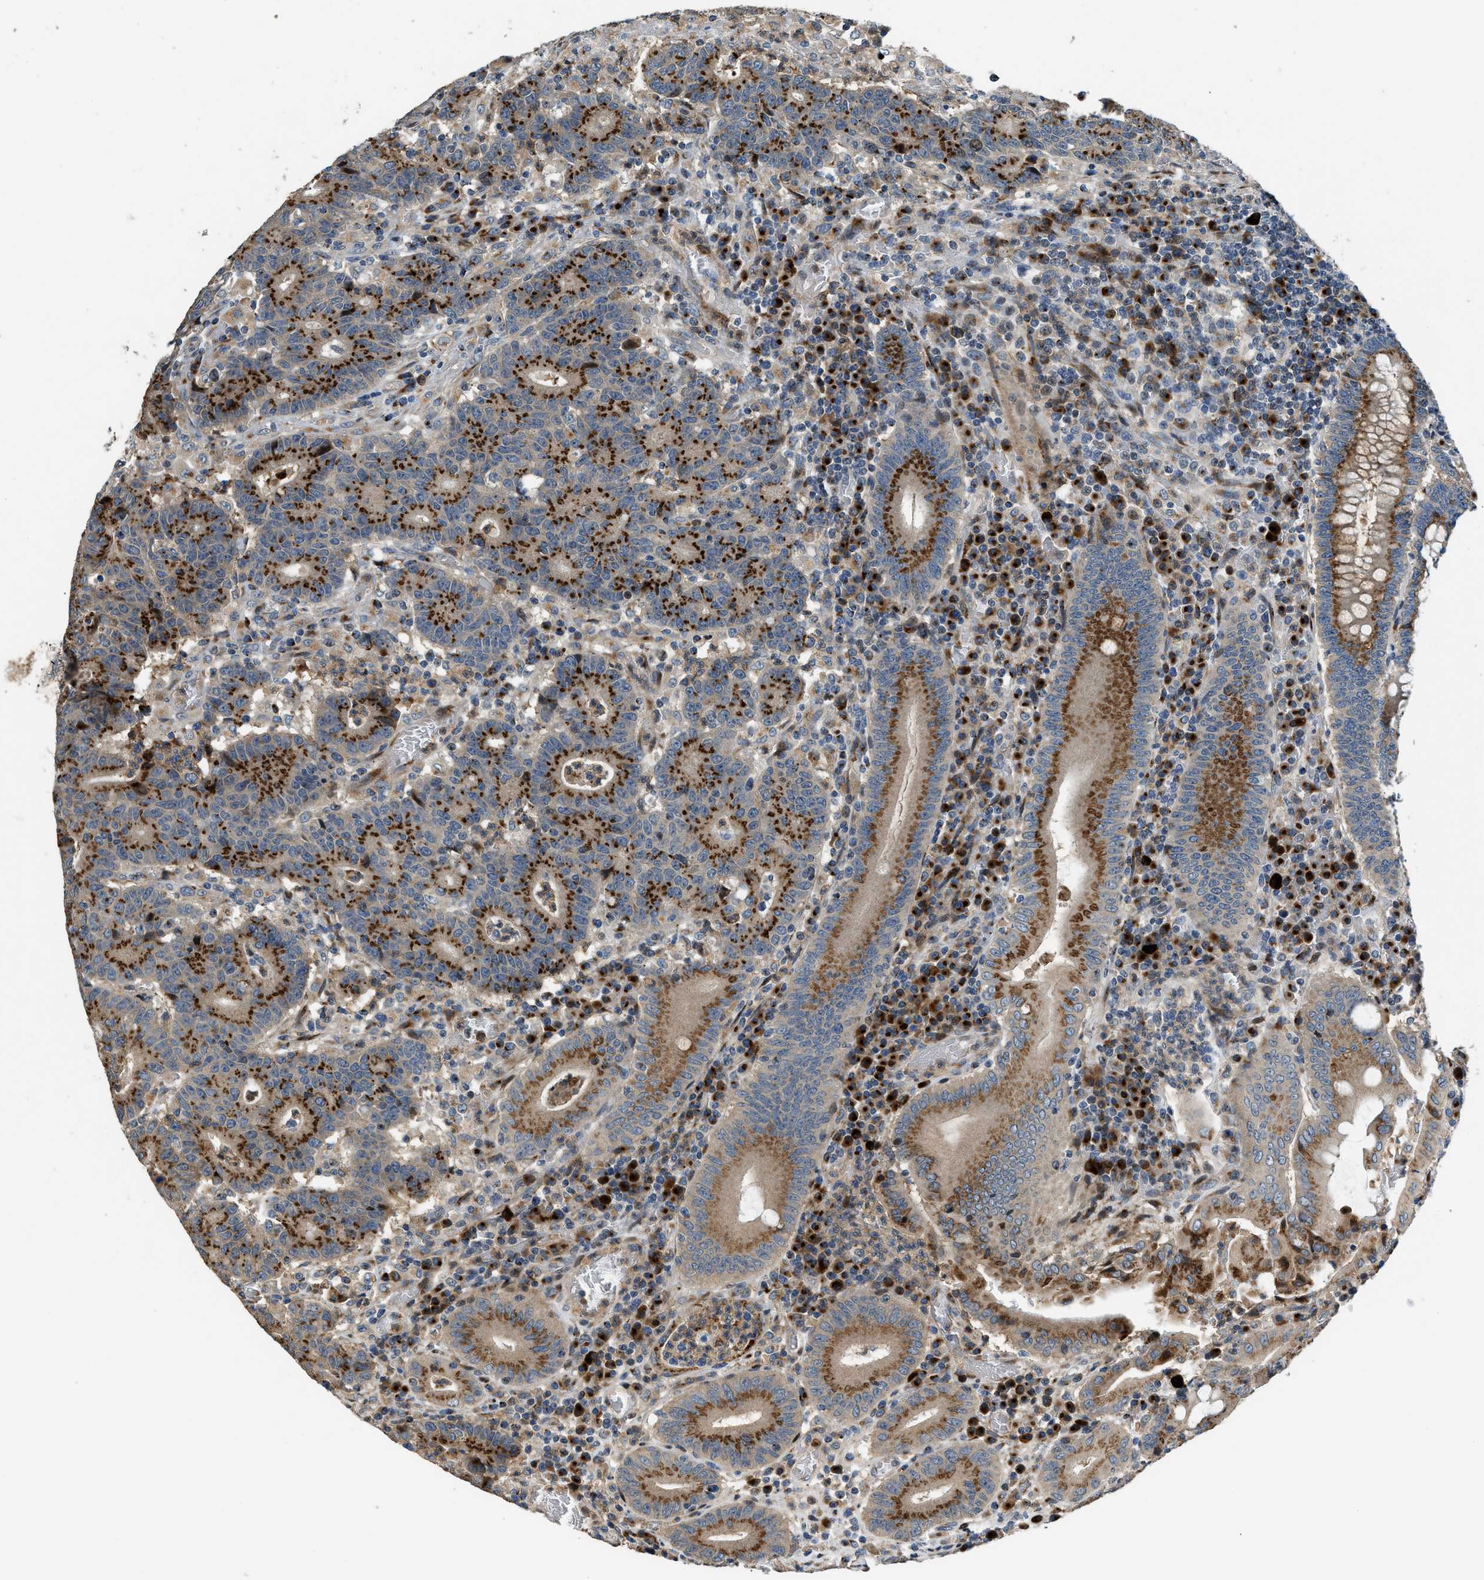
{"staining": {"intensity": "strong", "quantity": ">75%", "location": "cytoplasmic/membranous"}, "tissue": "colorectal cancer", "cell_type": "Tumor cells", "image_type": "cancer", "snomed": [{"axis": "morphology", "description": "Normal tissue, NOS"}, {"axis": "morphology", "description": "Adenocarcinoma, NOS"}, {"axis": "topography", "description": "Colon"}], "caption": "Human adenocarcinoma (colorectal) stained for a protein (brown) exhibits strong cytoplasmic/membranous positive staining in approximately >75% of tumor cells.", "gene": "FUT8", "patient": {"sex": "female", "age": 75}}